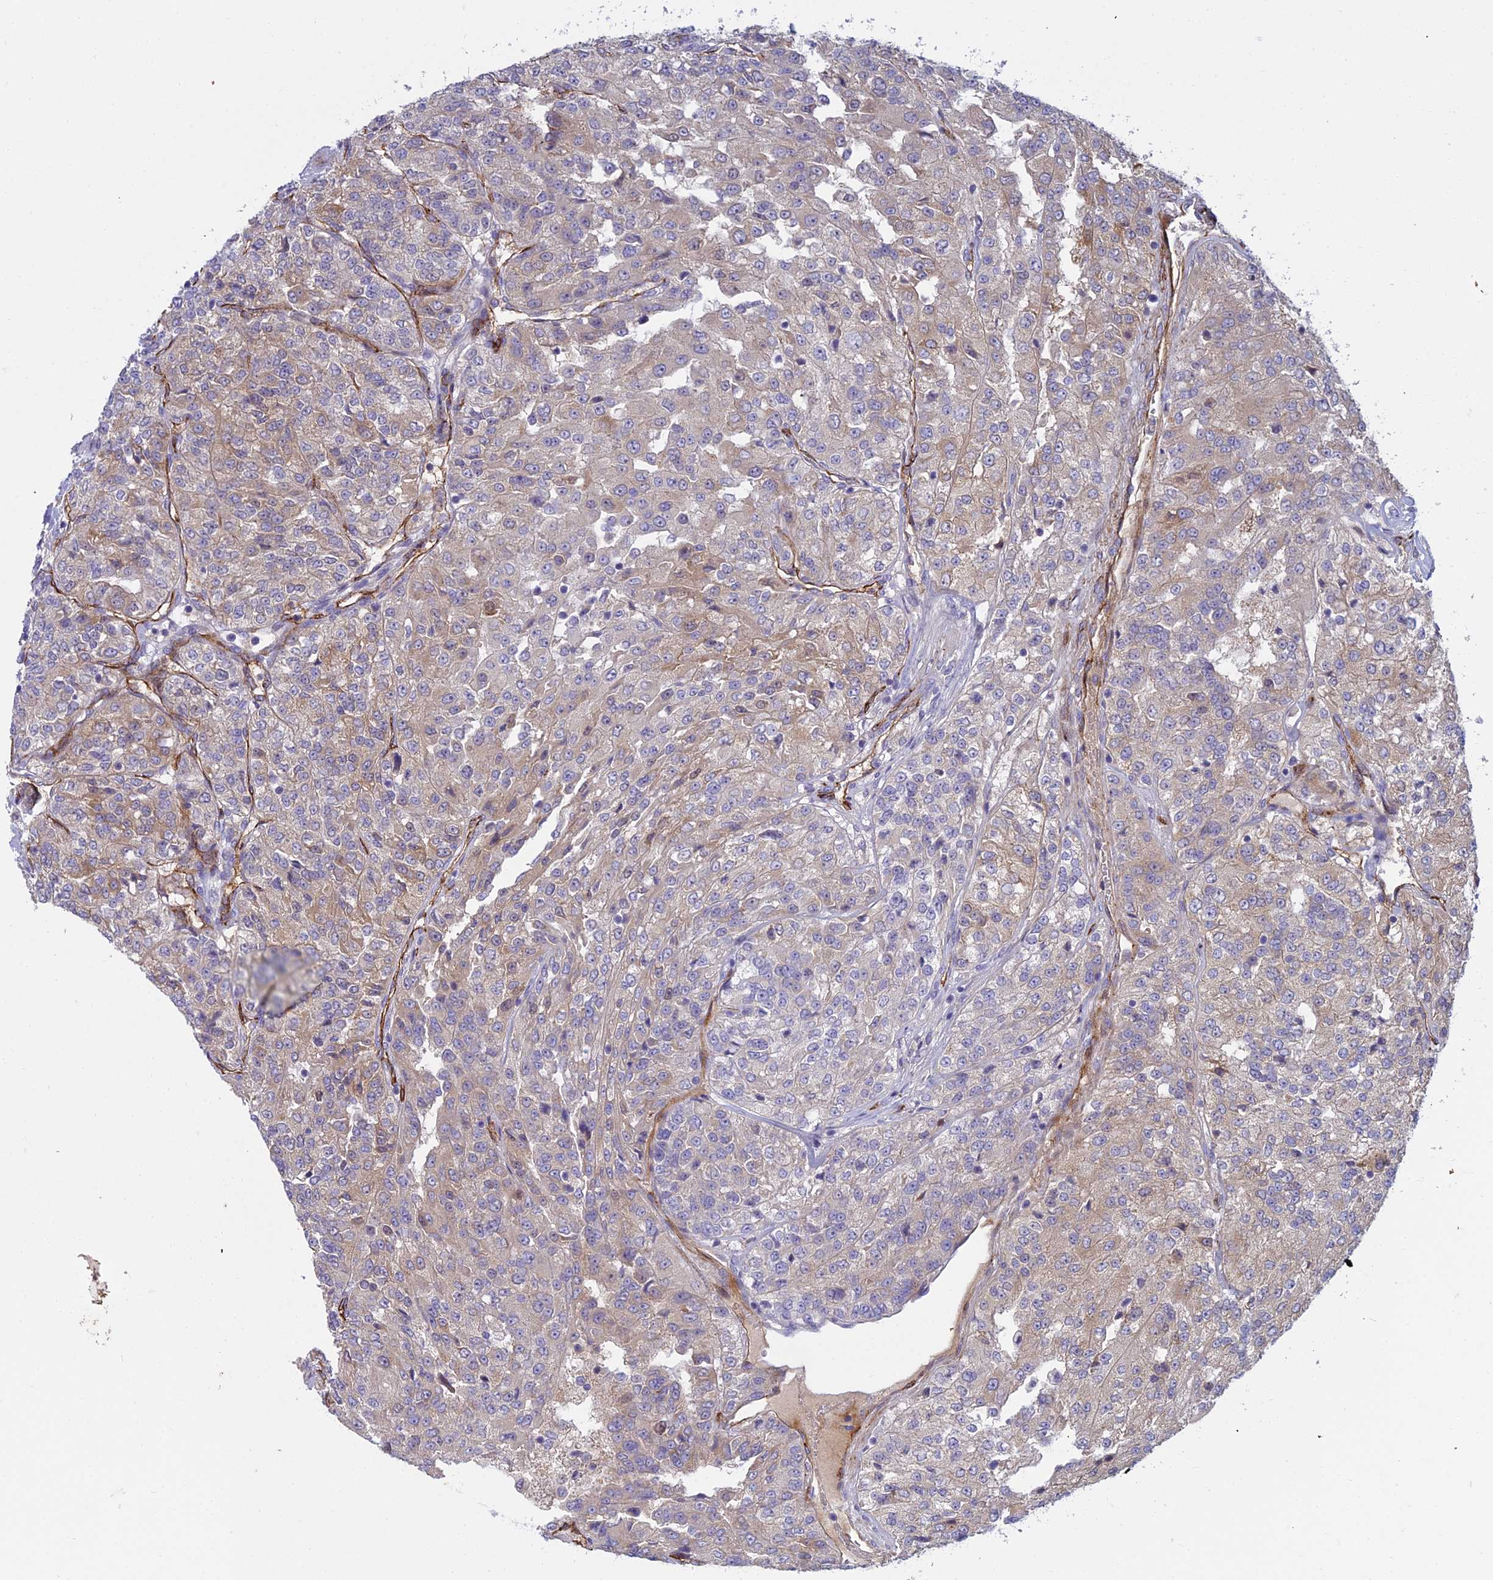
{"staining": {"intensity": "weak", "quantity": "25%-75%", "location": "cytoplasmic/membranous"}, "tissue": "renal cancer", "cell_type": "Tumor cells", "image_type": "cancer", "snomed": [{"axis": "morphology", "description": "Adenocarcinoma, NOS"}, {"axis": "topography", "description": "Kidney"}], "caption": "Immunohistochemical staining of renal cancer exhibits weak cytoplasmic/membranous protein positivity in about 25%-75% of tumor cells.", "gene": "DUS2", "patient": {"sex": "female", "age": 63}}